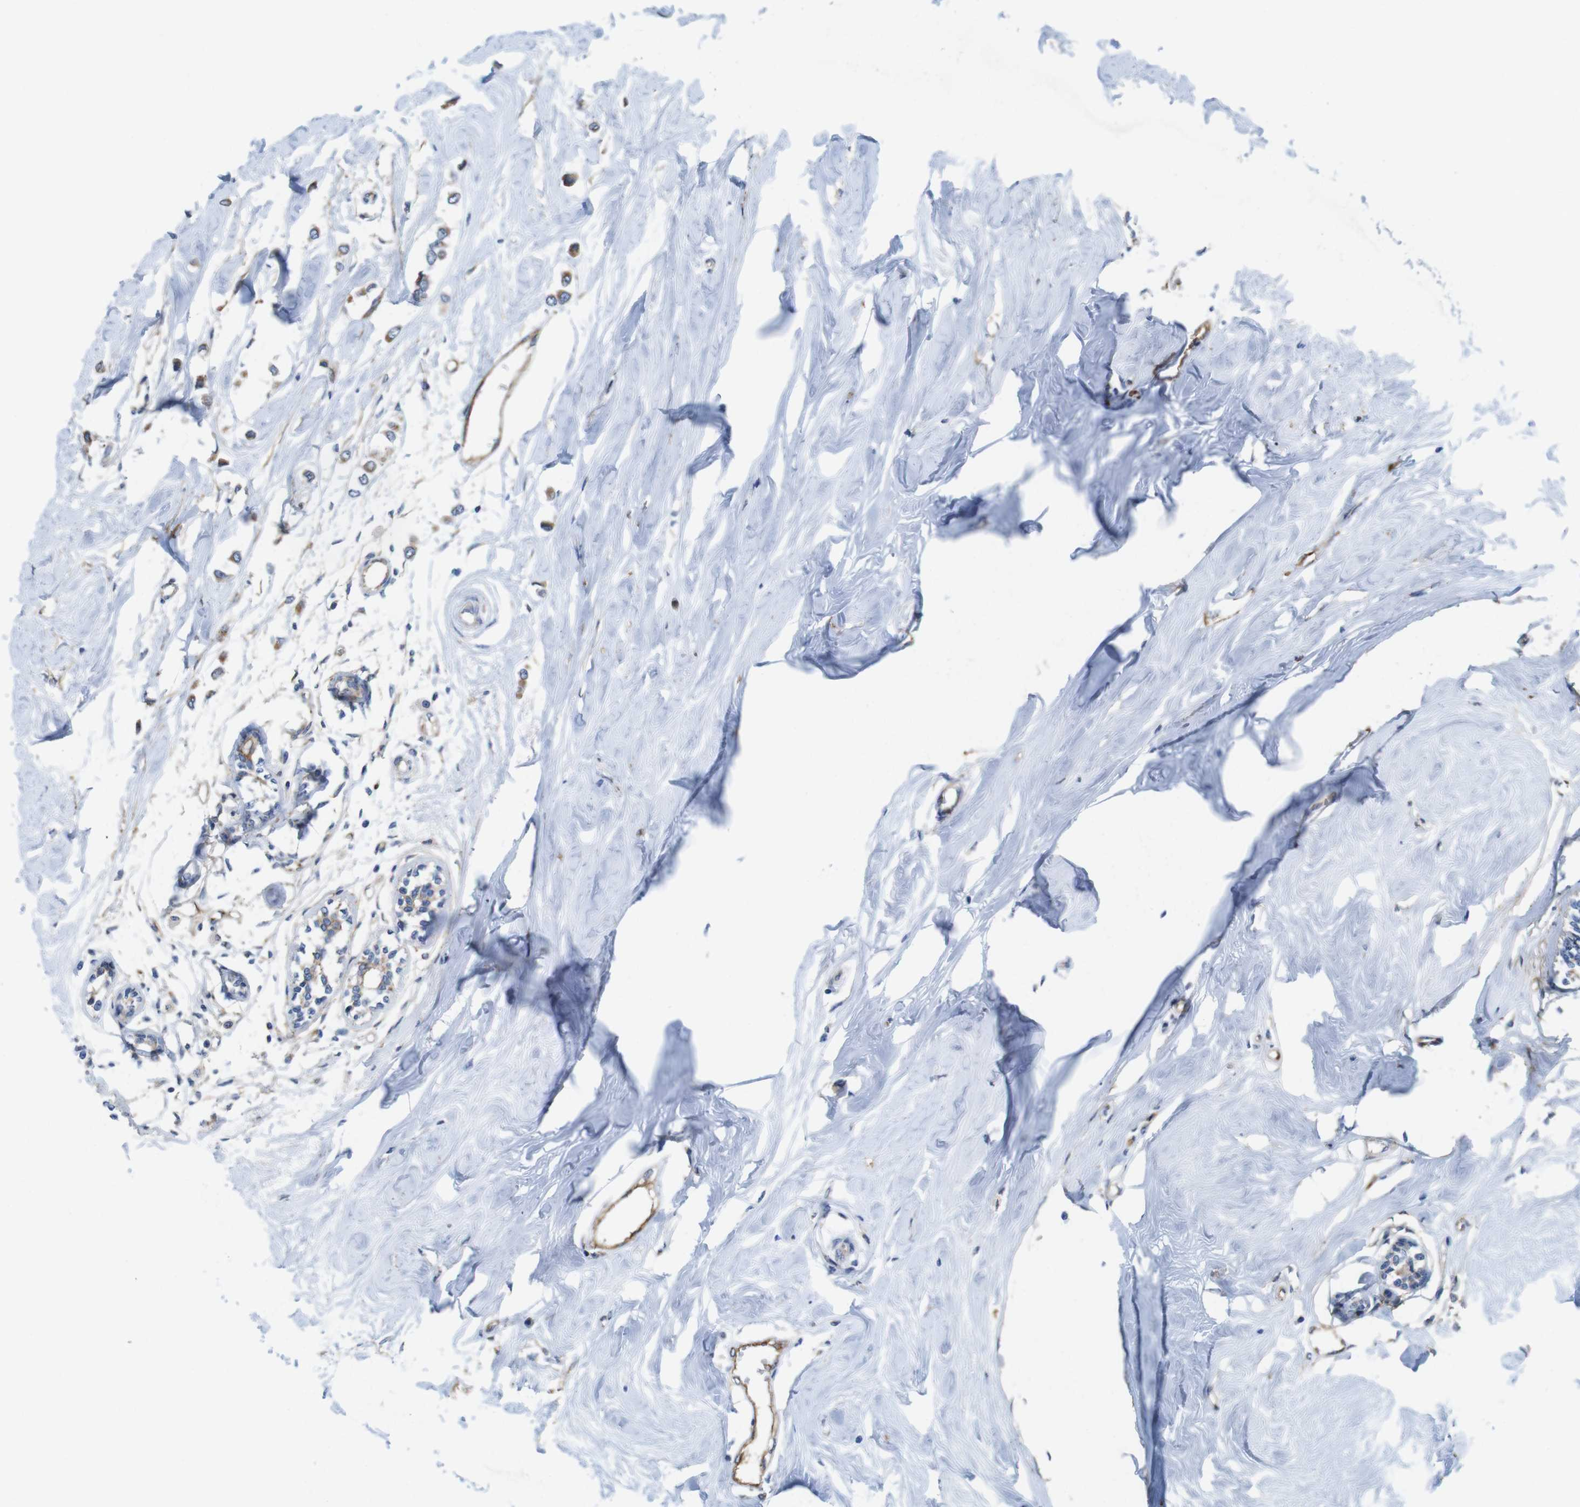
{"staining": {"intensity": "moderate", "quantity": ">75%", "location": "cytoplasmic/membranous"}, "tissue": "breast cancer", "cell_type": "Tumor cells", "image_type": "cancer", "snomed": [{"axis": "morphology", "description": "Lobular carcinoma"}, {"axis": "topography", "description": "Breast"}], "caption": "Breast cancer (lobular carcinoma) stained for a protein exhibits moderate cytoplasmic/membranous positivity in tumor cells. (DAB (3,3'-diaminobenzidine) IHC with brightfield microscopy, high magnification).", "gene": "EFCAB14", "patient": {"sex": "female", "age": 51}}